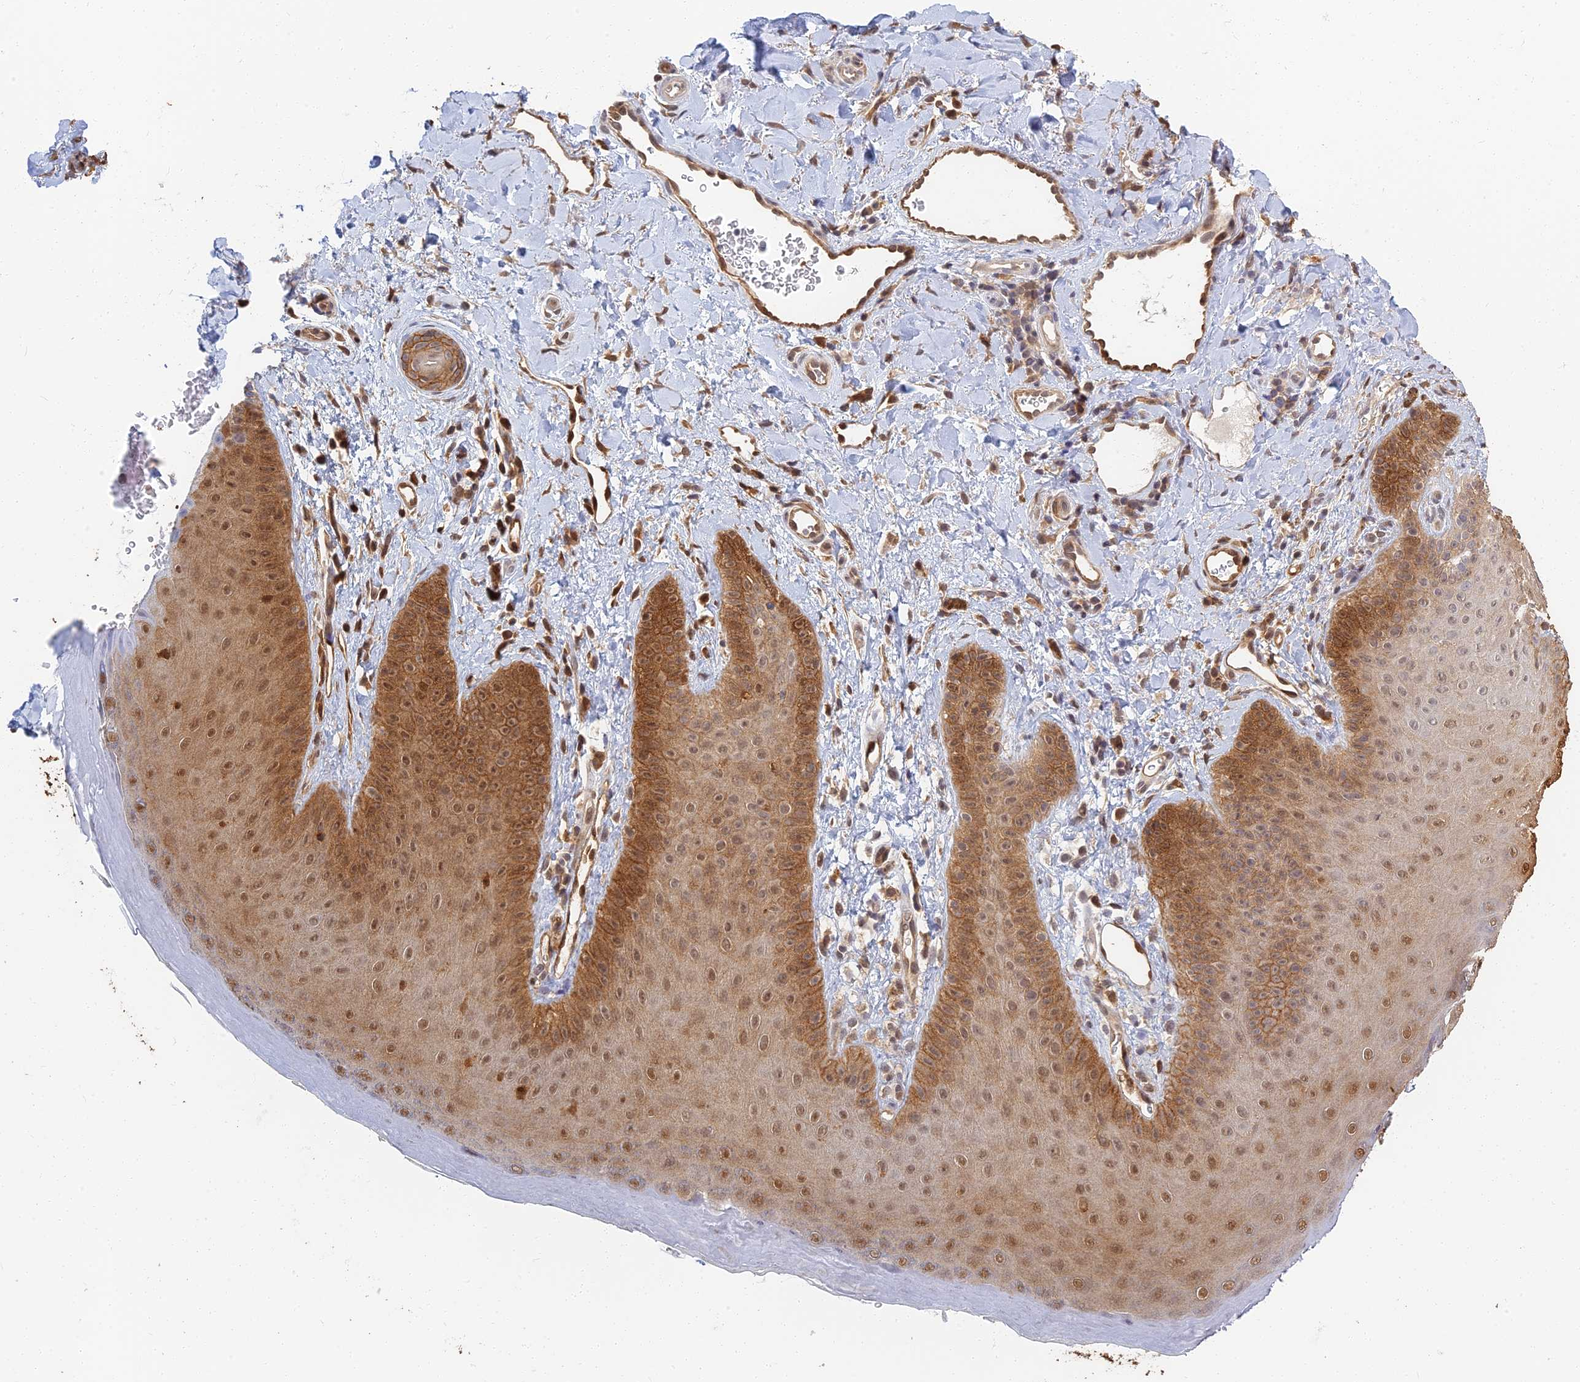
{"staining": {"intensity": "strong", "quantity": "25%-75%", "location": "cytoplasmic/membranous,nuclear"}, "tissue": "skin", "cell_type": "Epidermal cells", "image_type": "normal", "snomed": [{"axis": "morphology", "description": "Normal tissue, NOS"}, {"axis": "morphology", "description": "Neoplasm, malignant, NOS"}, {"axis": "topography", "description": "Anal"}], "caption": "This is a photomicrograph of immunohistochemistry staining of normal skin, which shows strong staining in the cytoplasmic/membranous,nuclear of epidermal cells.", "gene": "LRRN3", "patient": {"sex": "male", "age": 47}}